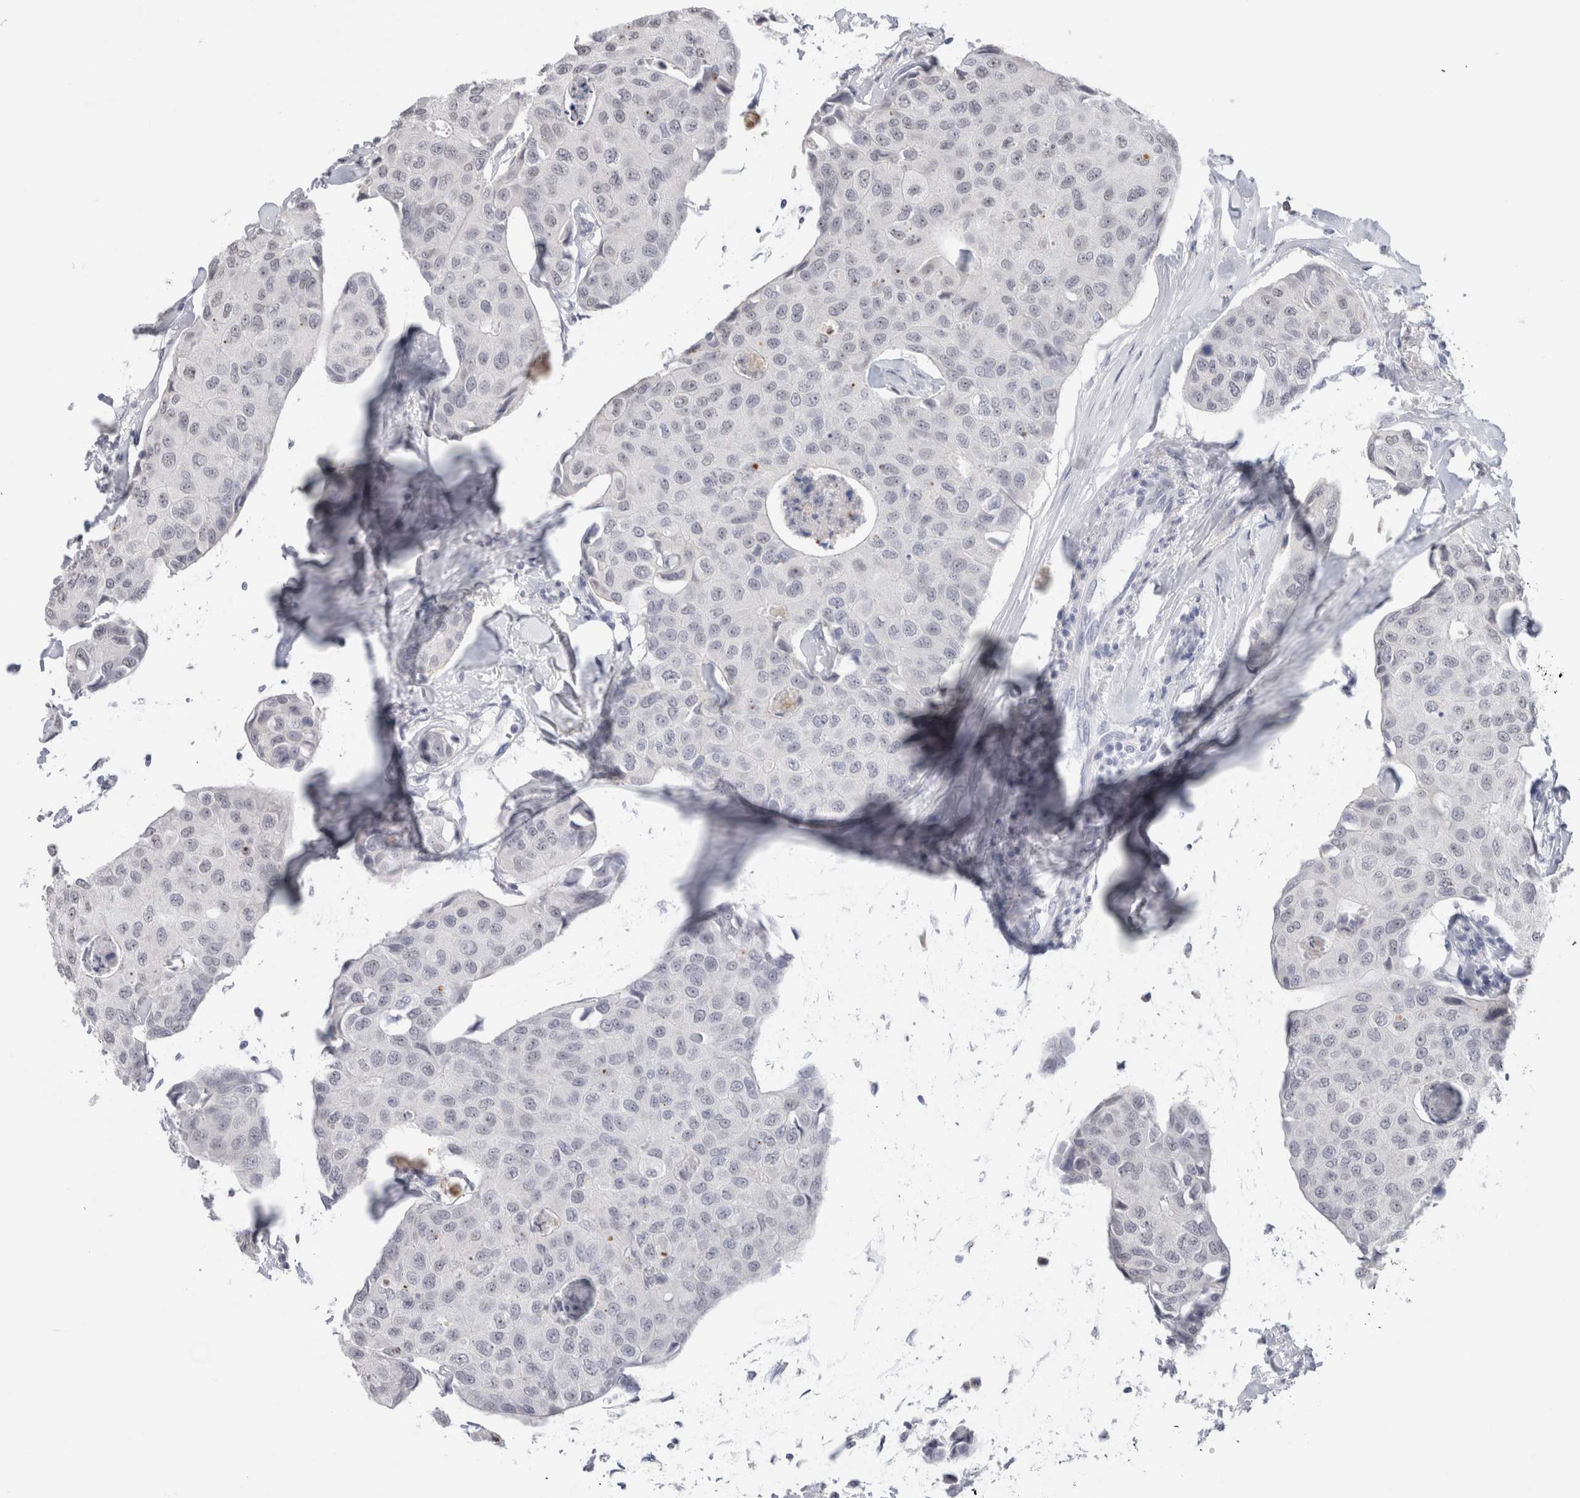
{"staining": {"intensity": "negative", "quantity": "none", "location": "none"}, "tissue": "breast cancer", "cell_type": "Tumor cells", "image_type": "cancer", "snomed": [{"axis": "morphology", "description": "Duct carcinoma"}, {"axis": "topography", "description": "Breast"}], "caption": "Protein analysis of breast cancer (intraductal carcinoma) reveals no significant staining in tumor cells.", "gene": "CADM3", "patient": {"sex": "female", "age": 80}}